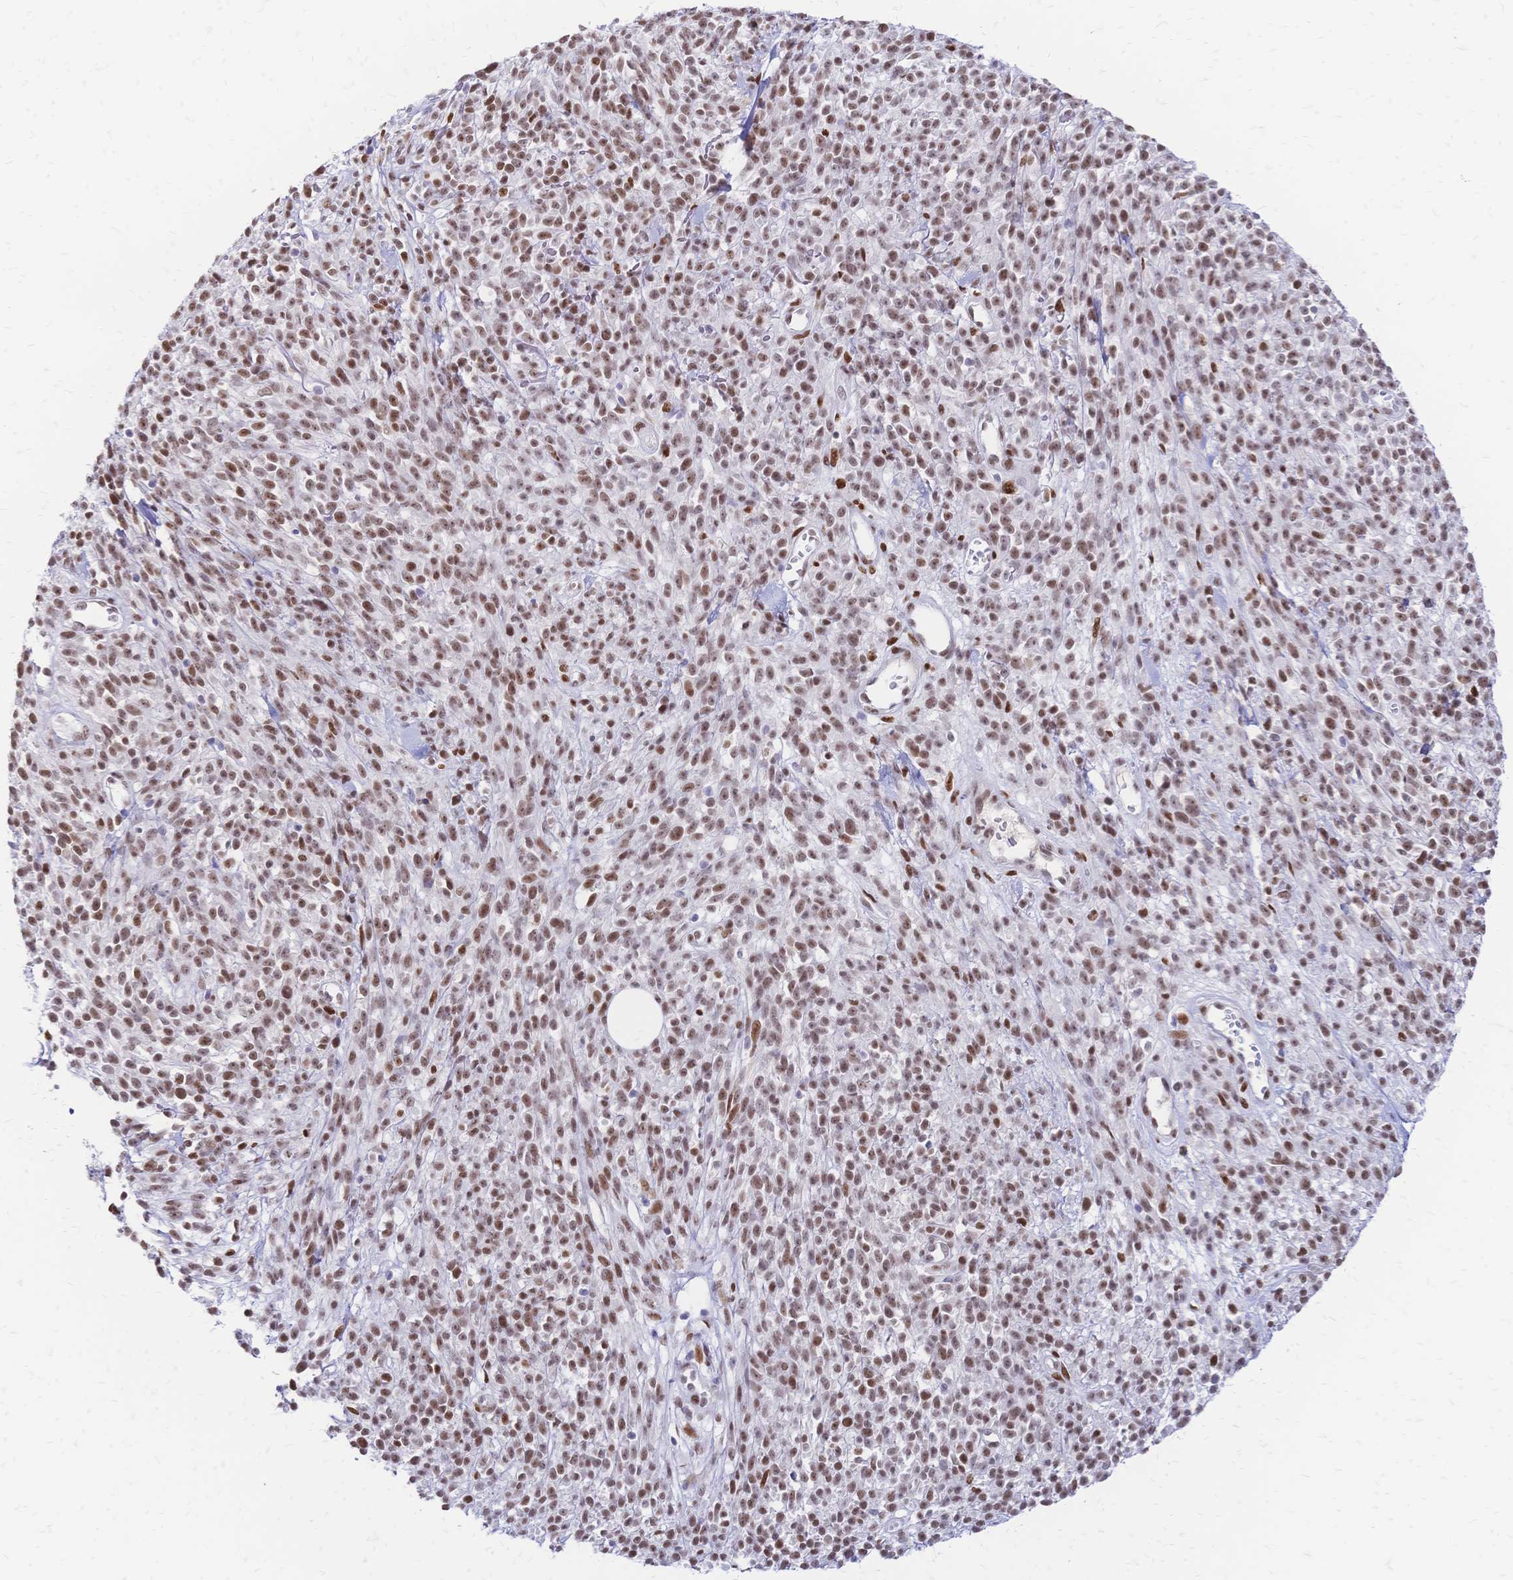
{"staining": {"intensity": "moderate", "quantity": ">75%", "location": "nuclear"}, "tissue": "melanoma", "cell_type": "Tumor cells", "image_type": "cancer", "snomed": [{"axis": "morphology", "description": "Malignant melanoma, NOS"}, {"axis": "topography", "description": "Skin"}, {"axis": "topography", "description": "Skin of trunk"}], "caption": "Immunohistochemical staining of malignant melanoma demonstrates medium levels of moderate nuclear protein expression in about >75% of tumor cells. The protein is shown in brown color, while the nuclei are stained blue.", "gene": "NFIC", "patient": {"sex": "male", "age": 74}}